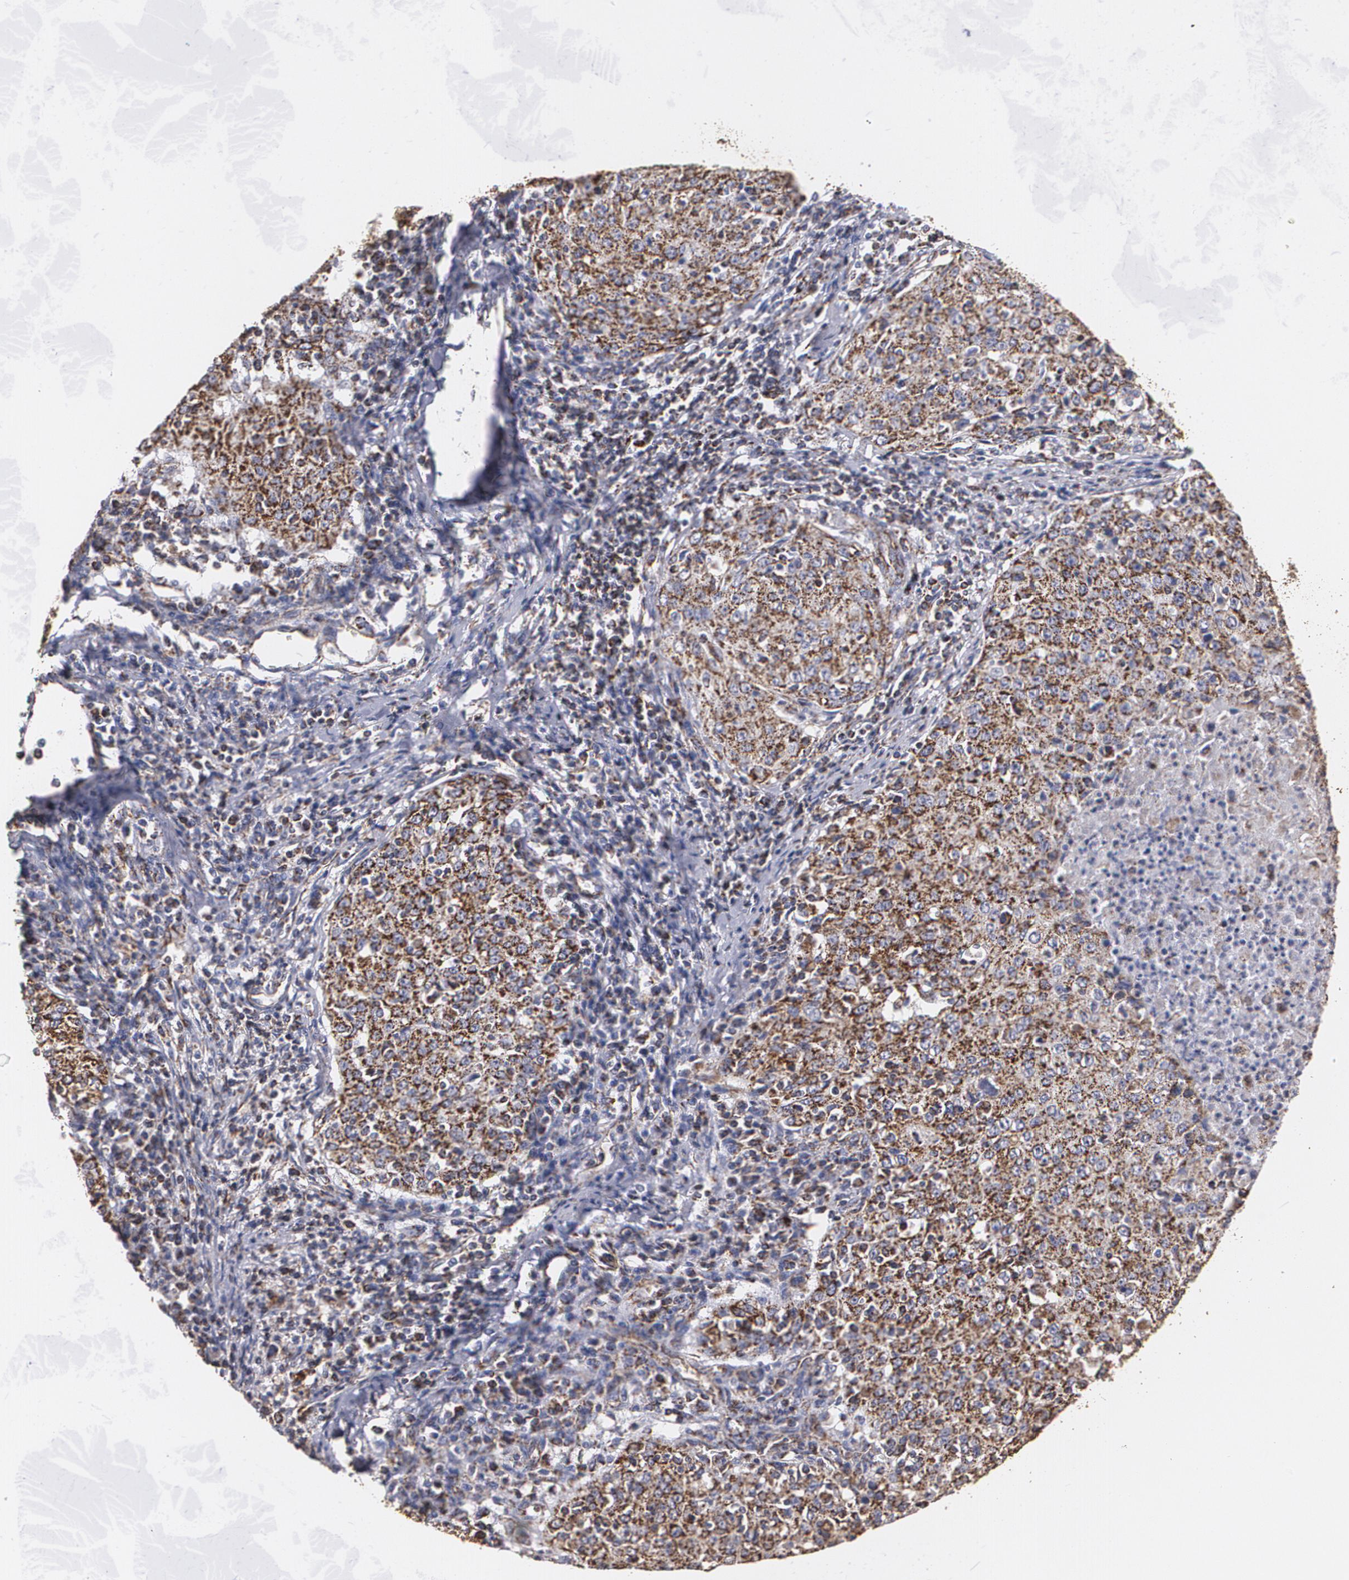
{"staining": {"intensity": "moderate", "quantity": ">75%", "location": "cytoplasmic/membranous"}, "tissue": "cervical cancer", "cell_type": "Tumor cells", "image_type": "cancer", "snomed": [{"axis": "morphology", "description": "Squamous cell carcinoma, NOS"}, {"axis": "topography", "description": "Cervix"}], "caption": "DAB (3,3'-diaminobenzidine) immunohistochemical staining of cervical squamous cell carcinoma demonstrates moderate cytoplasmic/membranous protein expression in about >75% of tumor cells.", "gene": "HSPD1", "patient": {"sex": "female", "age": 27}}